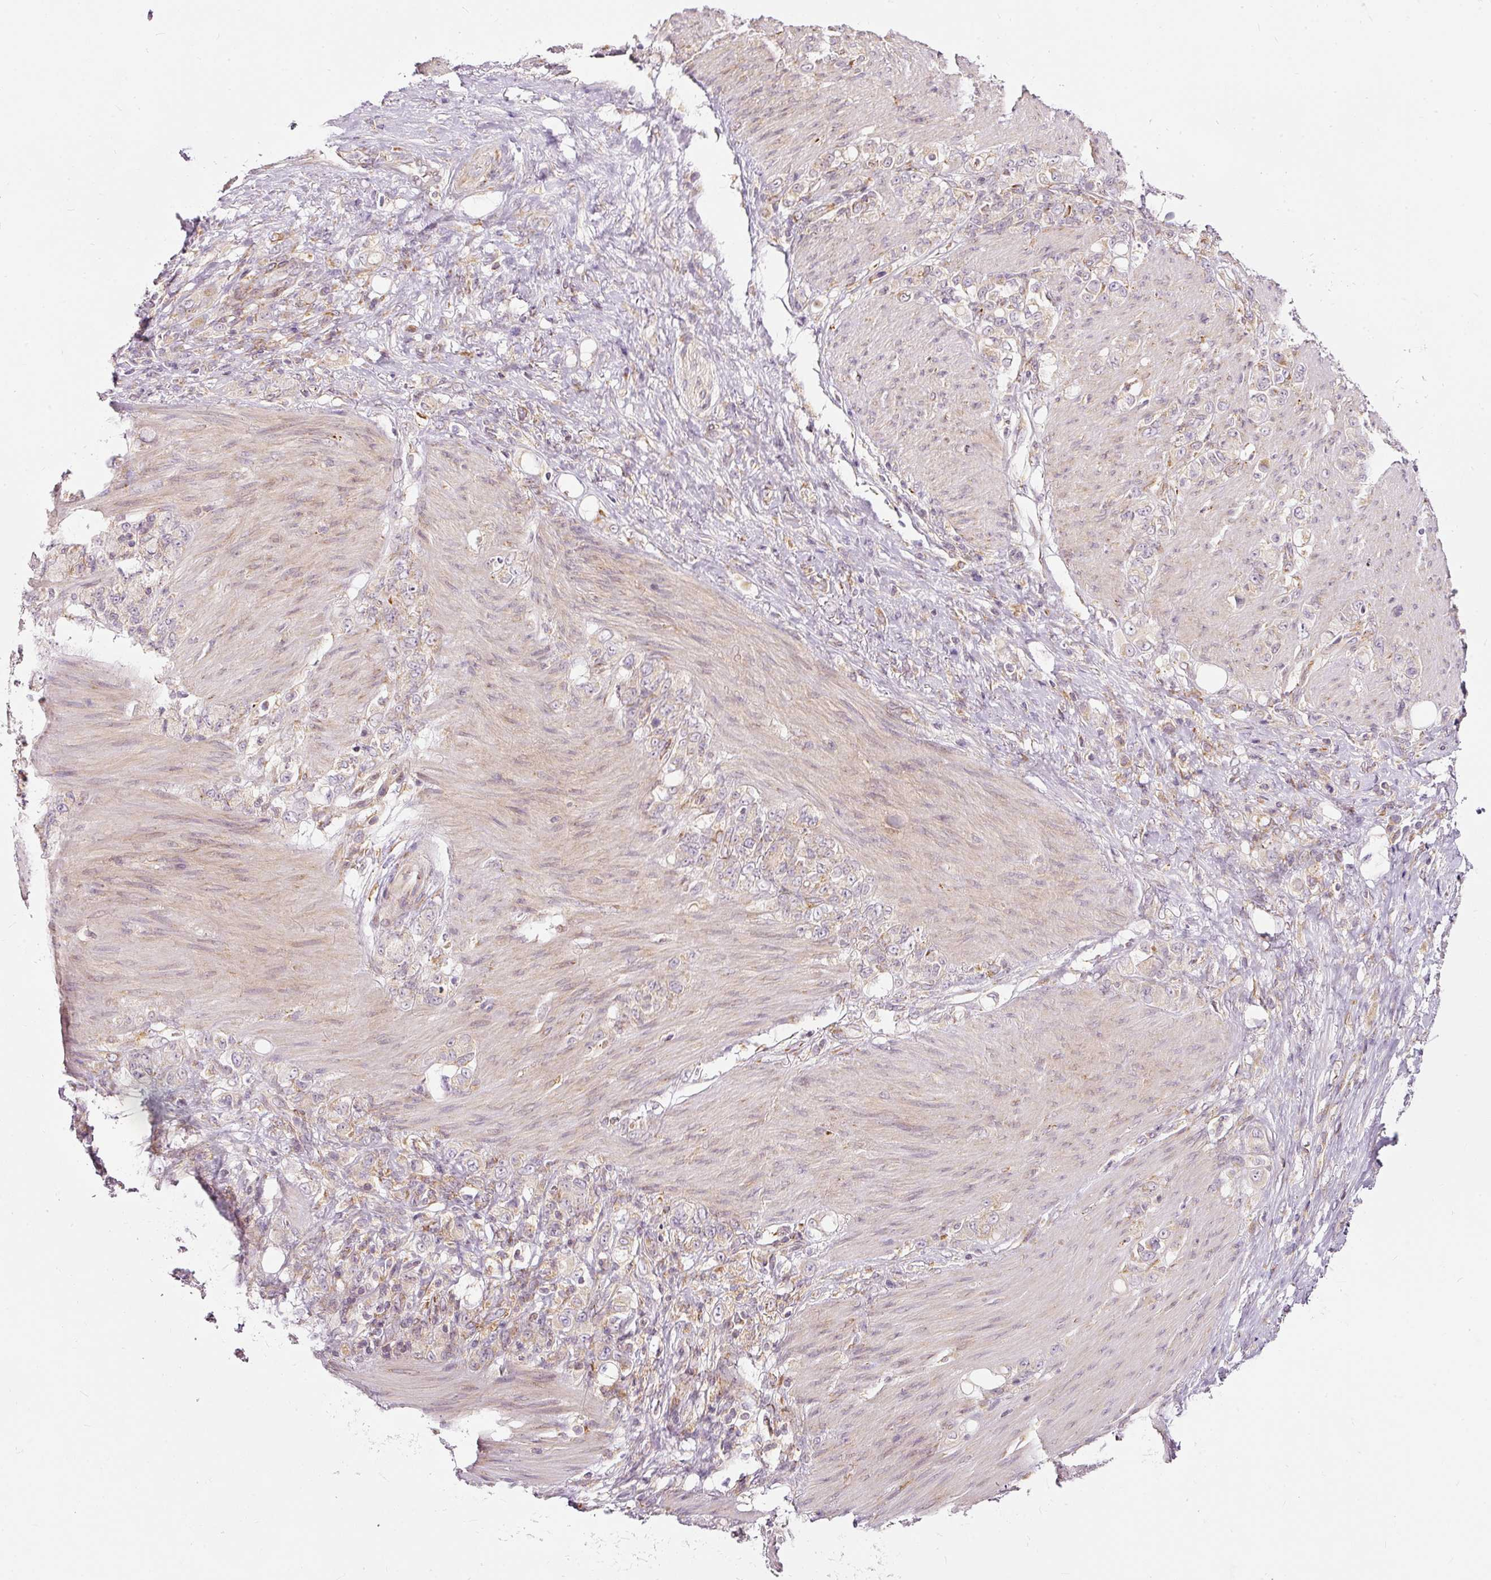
{"staining": {"intensity": "weak", "quantity": "25%-75%", "location": "cytoplasmic/membranous"}, "tissue": "stomach cancer", "cell_type": "Tumor cells", "image_type": "cancer", "snomed": [{"axis": "morphology", "description": "Normal tissue, NOS"}, {"axis": "morphology", "description": "Adenocarcinoma, NOS"}, {"axis": "topography", "description": "Stomach"}], "caption": "Stomach cancer stained for a protein demonstrates weak cytoplasmic/membranous positivity in tumor cells.", "gene": "SNAPC5", "patient": {"sex": "female", "age": 79}}